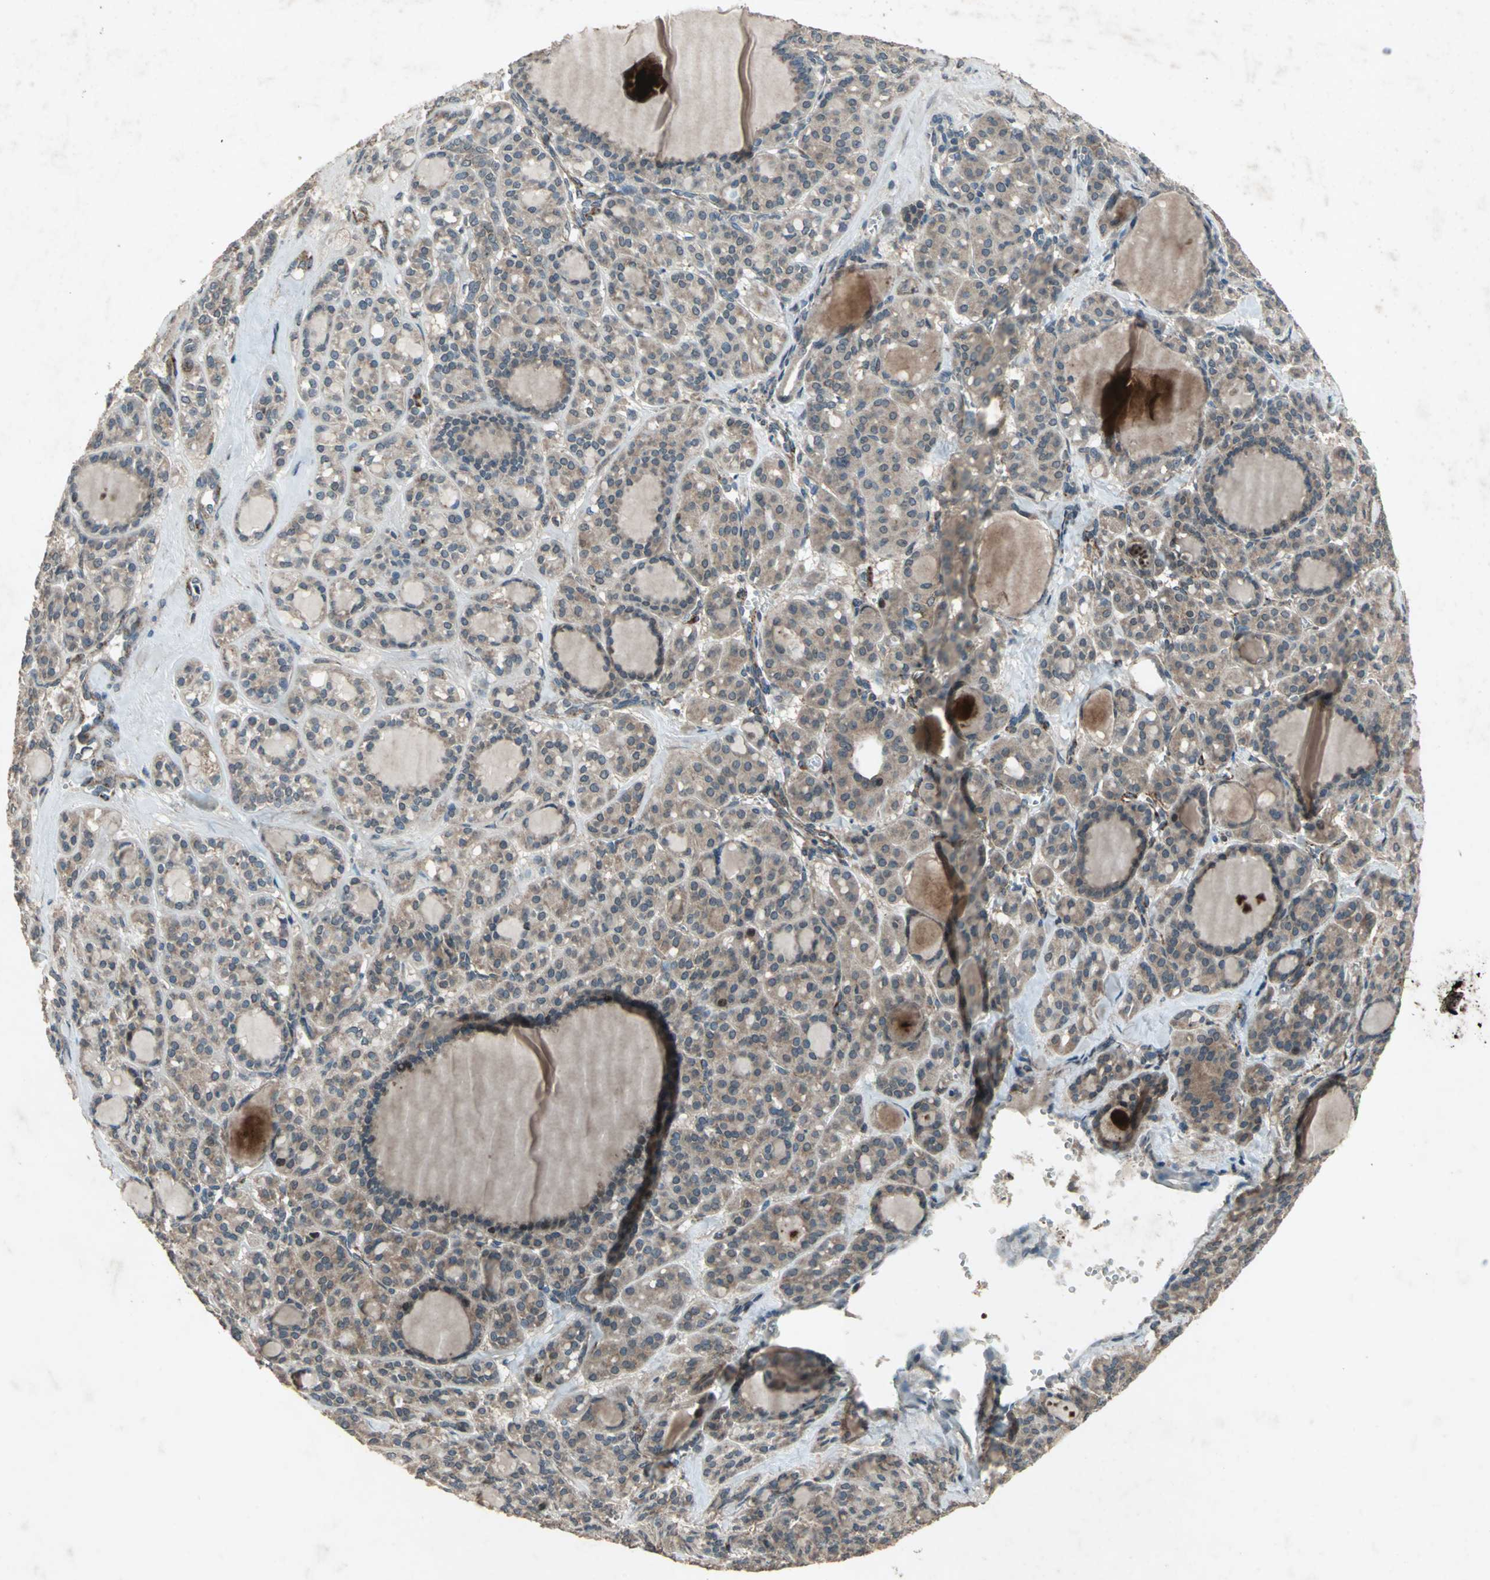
{"staining": {"intensity": "weak", "quantity": ">75%", "location": "cytoplasmic/membranous"}, "tissue": "thyroid cancer", "cell_type": "Tumor cells", "image_type": "cancer", "snomed": [{"axis": "morphology", "description": "Follicular adenoma carcinoma, NOS"}, {"axis": "topography", "description": "Thyroid gland"}], "caption": "Immunohistochemical staining of thyroid cancer (follicular adenoma carcinoma) reveals weak cytoplasmic/membranous protein expression in about >75% of tumor cells.", "gene": "SEPTIN4", "patient": {"sex": "female", "age": 71}}